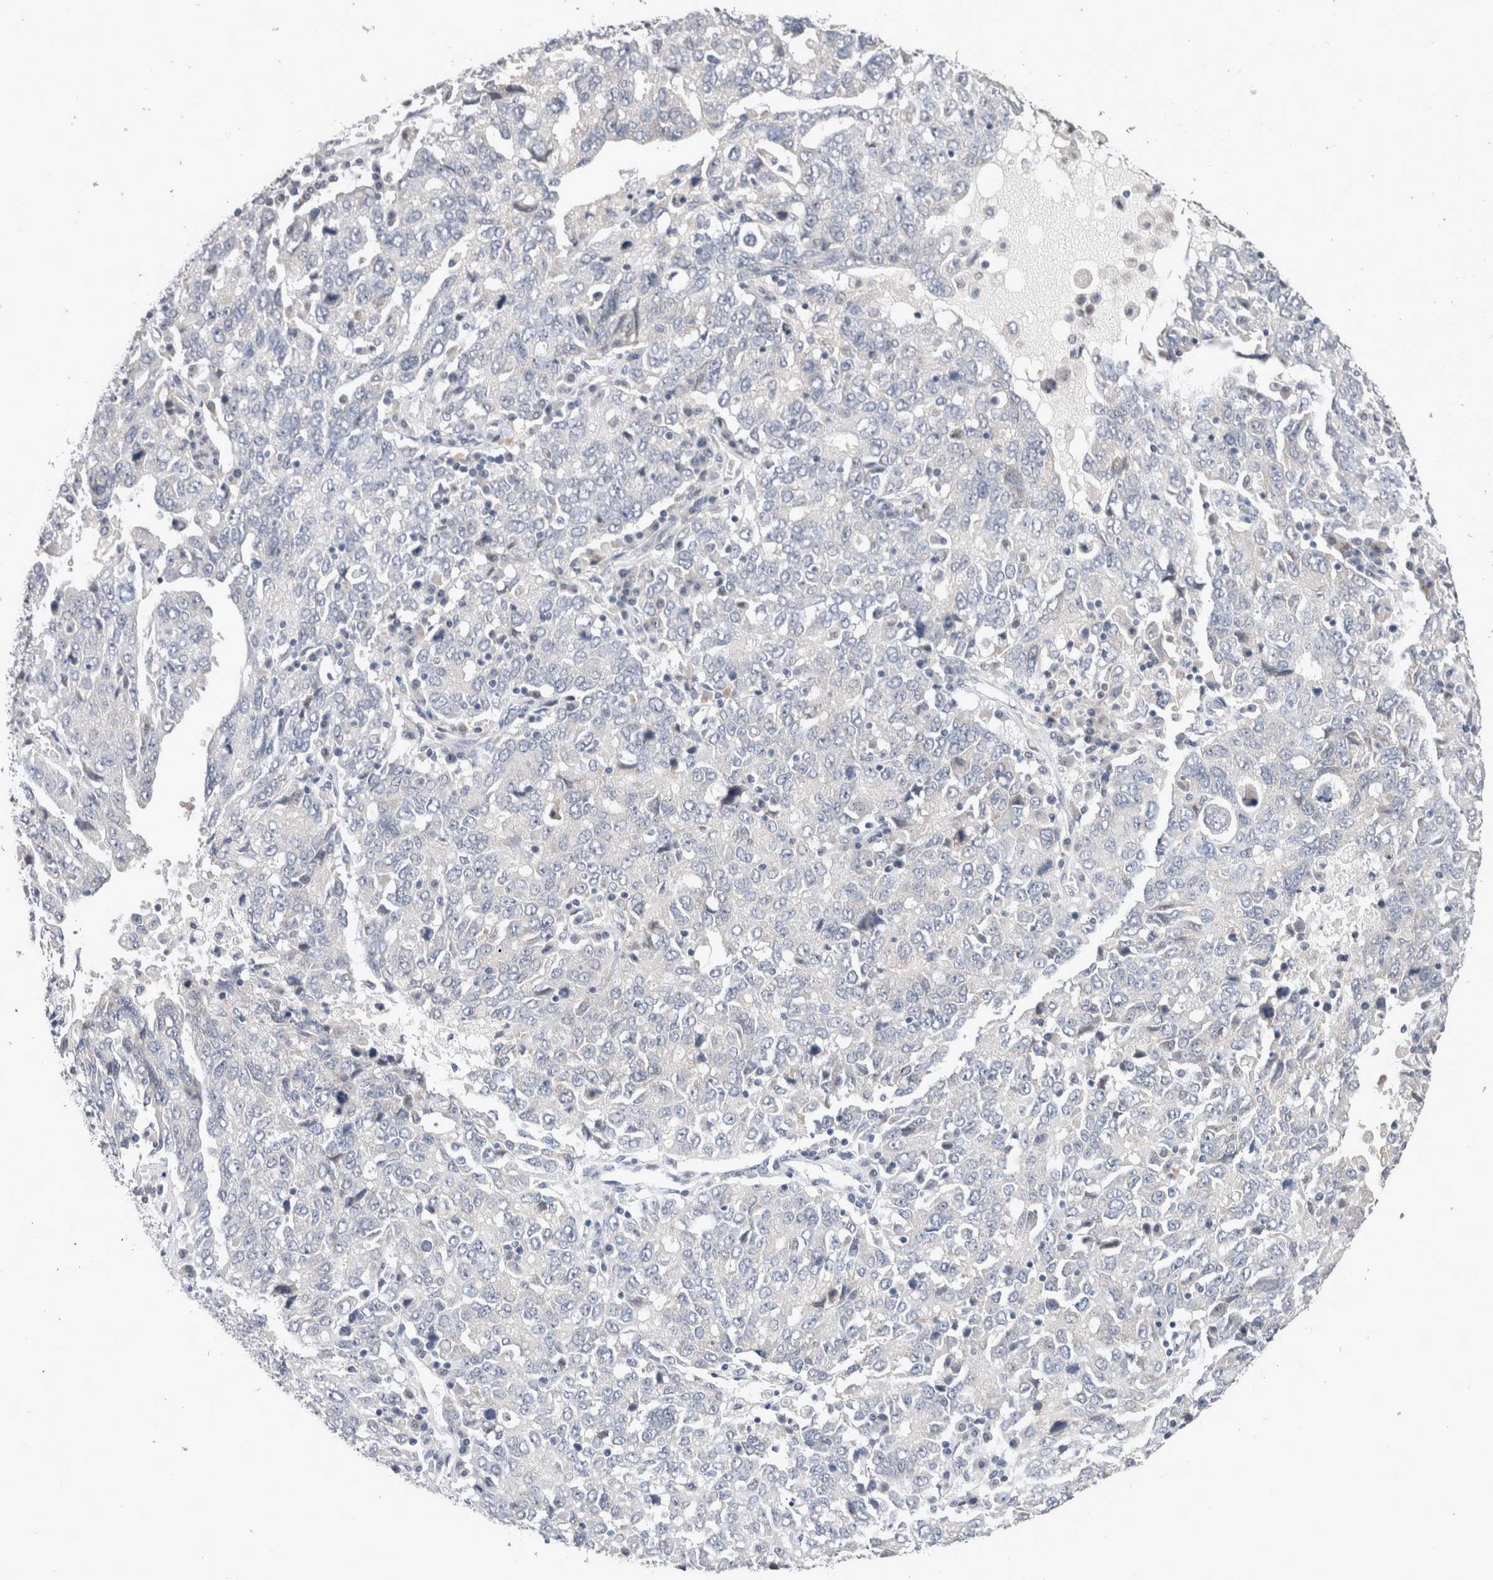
{"staining": {"intensity": "negative", "quantity": "none", "location": "none"}, "tissue": "ovarian cancer", "cell_type": "Tumor cells", "image_type": "cancer", "snomed": [{"axis": "morphology", "description": "Carcinoma, endometroid"}, {"axis": "topography", "description": "Ovary"}], "caption": "This micrograph is of ovarian endometroid carcinoma stained with immunohistochemistry to label a protein in brown with the nuclei are counter-stained blue. There is no expression in tumor cells.", "gene": "CRYBG1", "patient": {"sex": "female", "age": 62}}